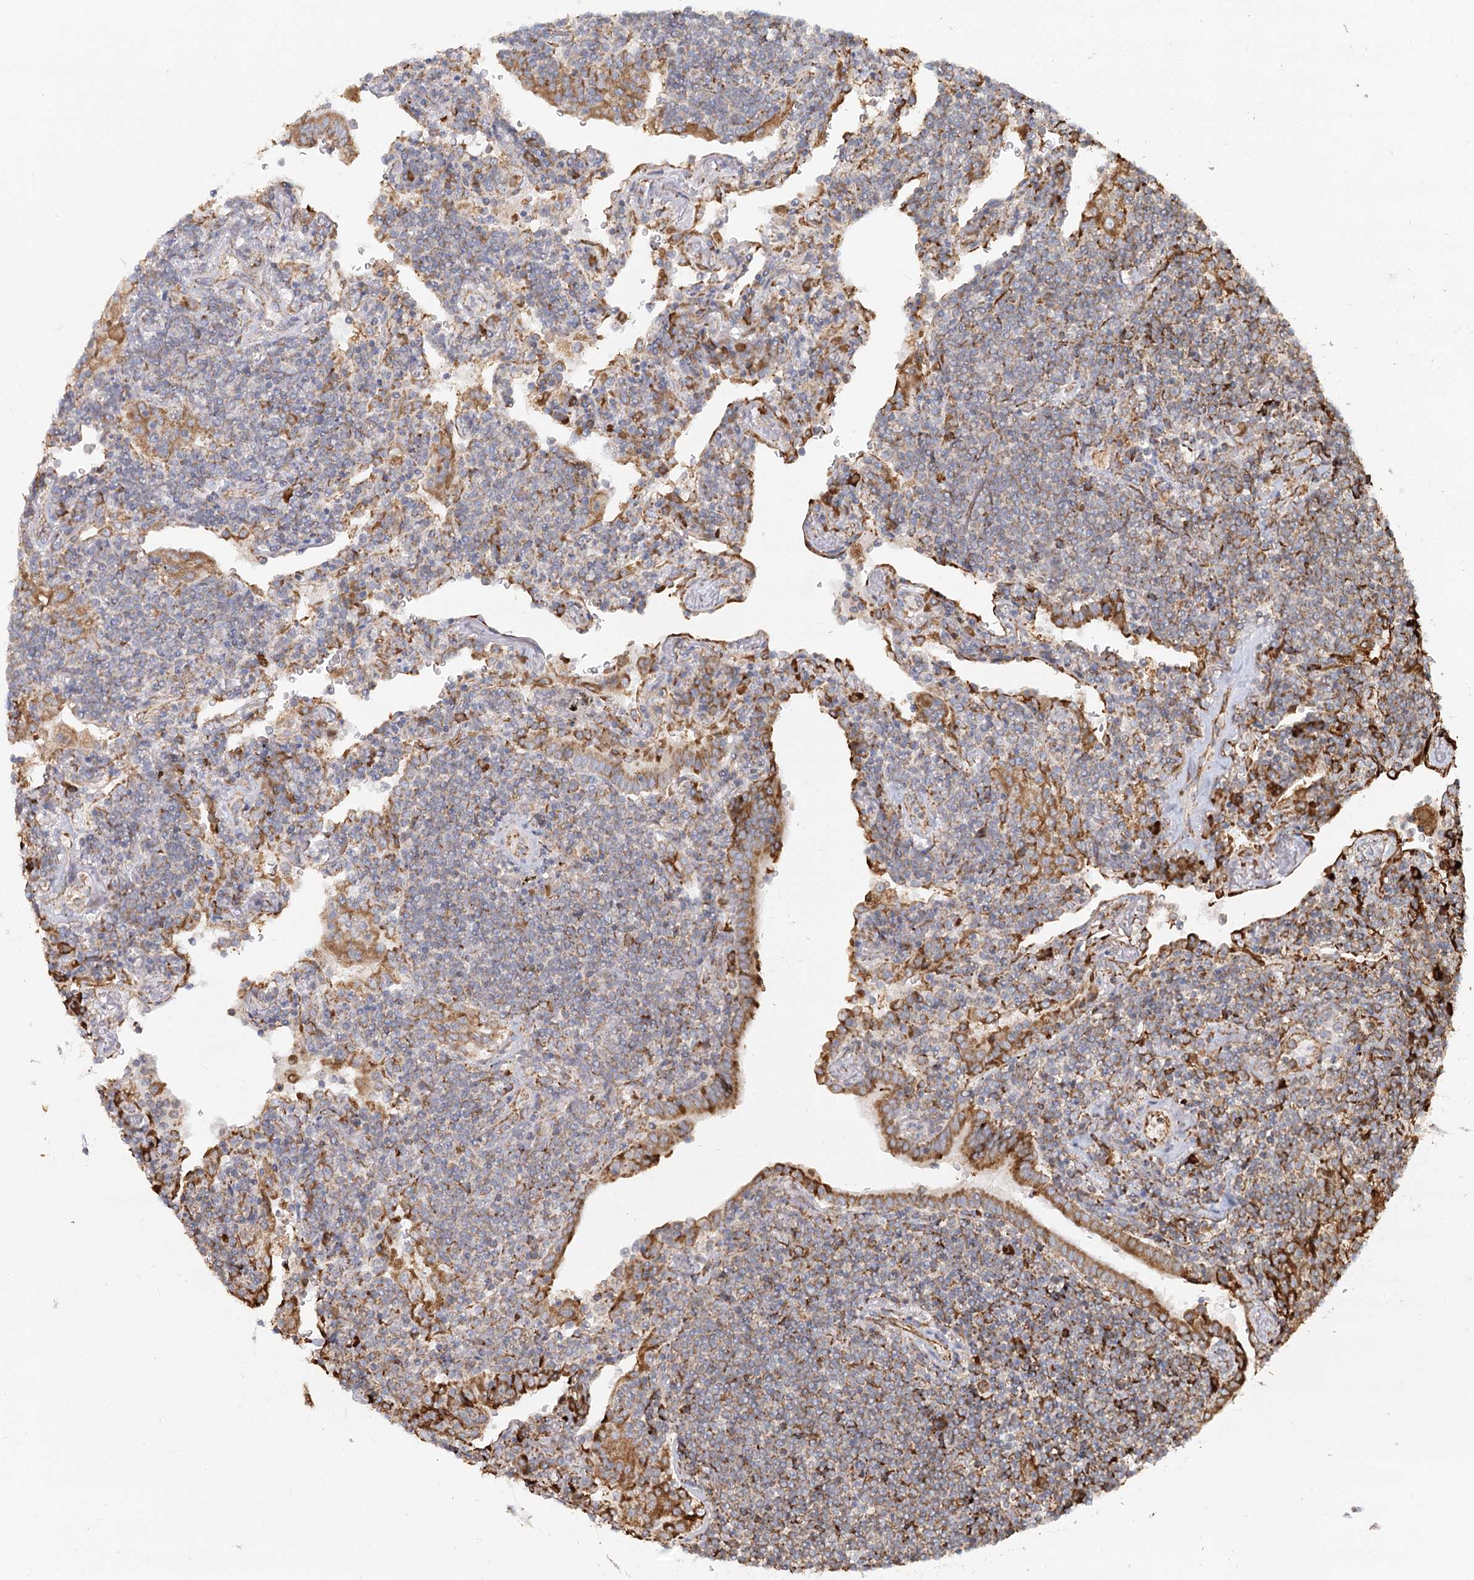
{"staining": {"intensity": "negative", "quantity": "none", "location": "none"}, "tissue": "lymphoma", "cell_type": "Tumor cells", "image_type": "cancer", "snomed": [{"axis": "morphology", "description": "Malignant lymphoma, non-Hodgkin's type, Low grade"}, {"axis": "topography", "description": "Lung"}], "caption": "IHC photomicrograph of human lymphoma stained for a protein (brown), which displays no expression in tumor cells. (DAB (3,3'-diaminobenzidine) IHC with hematoxylin counter stain).", "gene": "TAS1R1", "patient": {"sex": "female", "age": 71}}